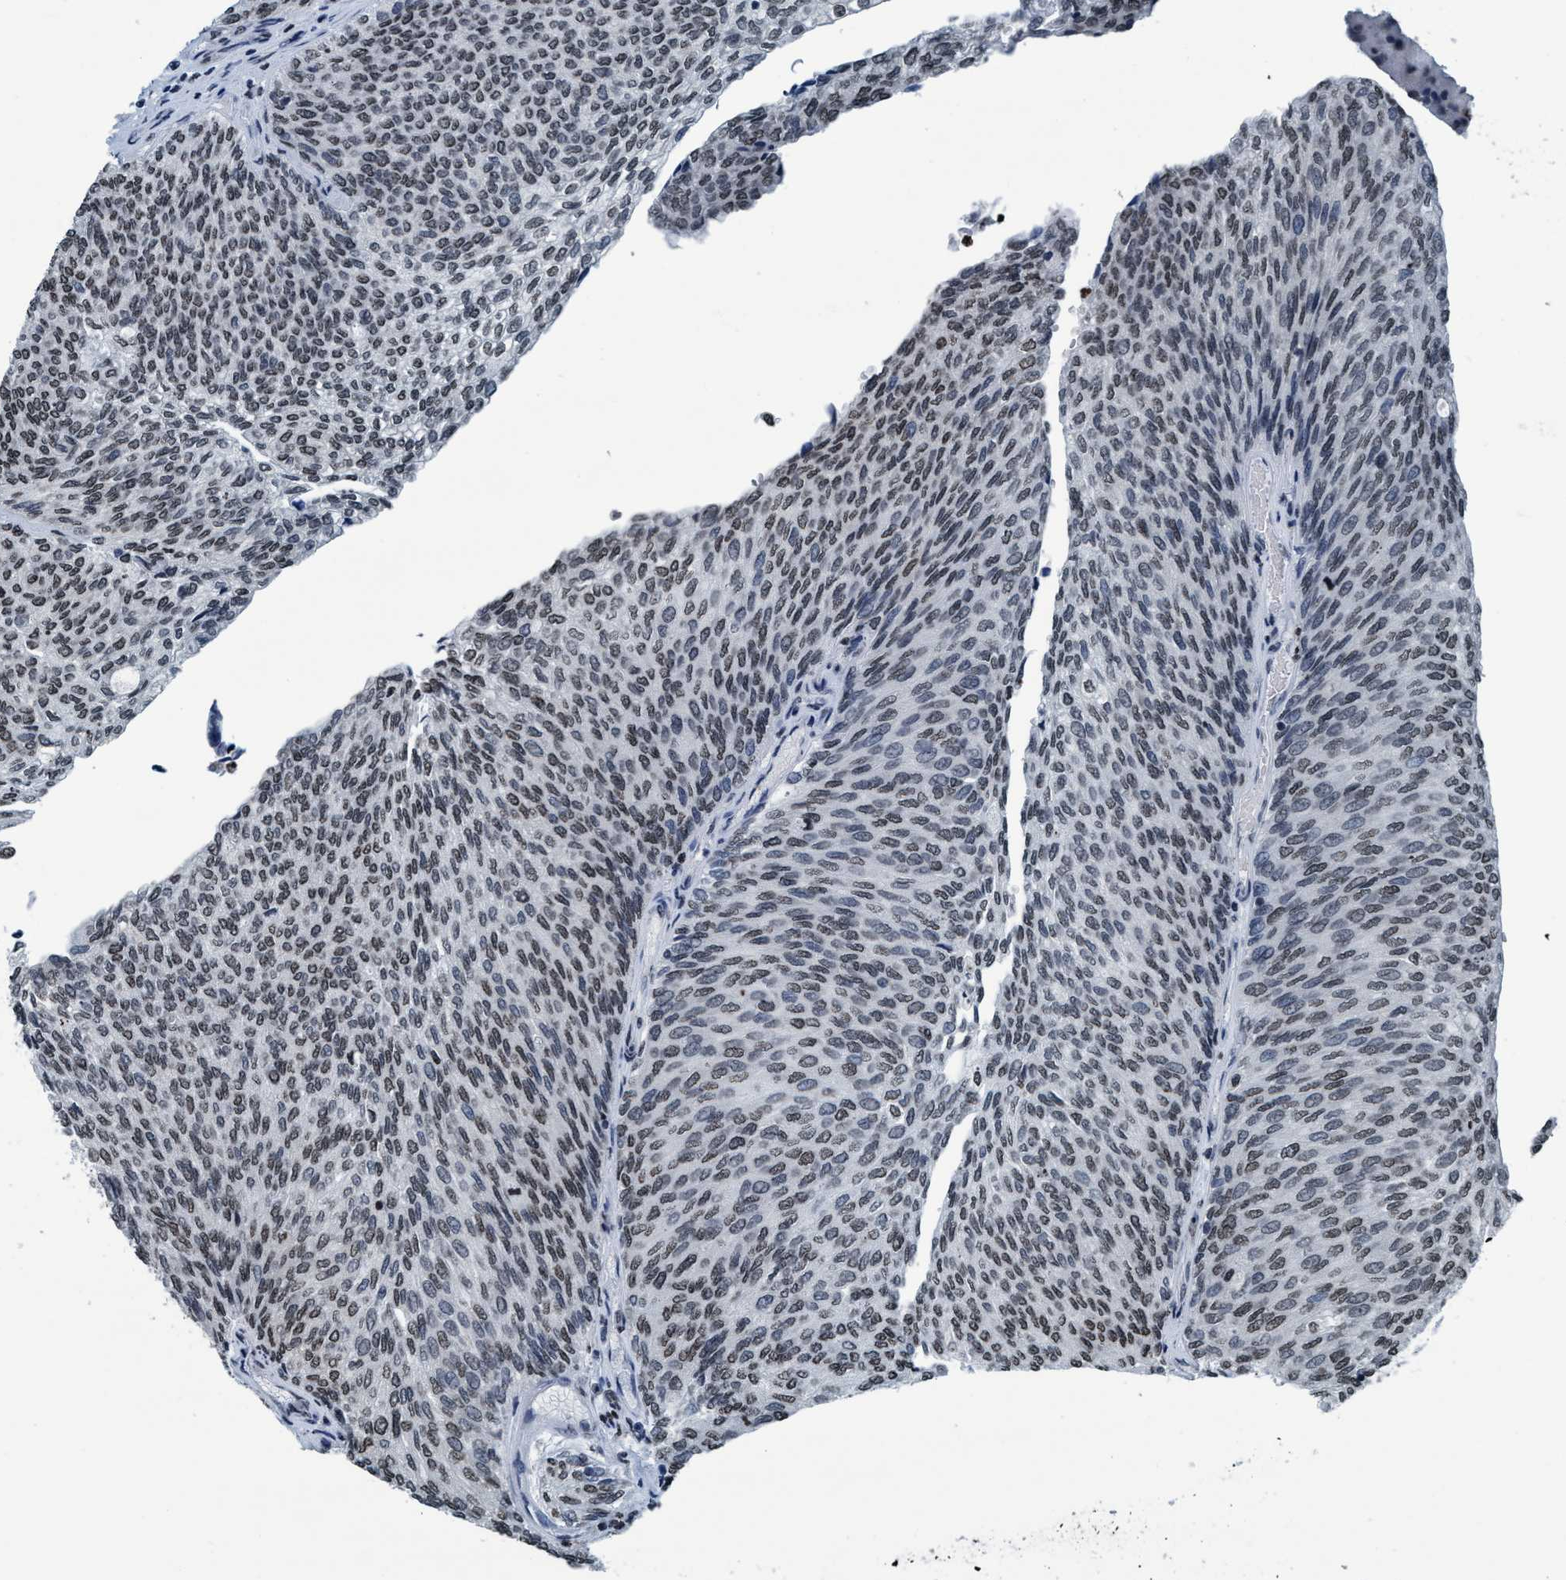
{"staining": {"intensity": "weak", "quantity": ">75%", "location": "nuclear"}, "tissue": "urothelial cancer", "cell_type": "Tumor cells", "image_type": "cancer", "snomed": [{"axis": "morphology", "description": "Urothelial carcinoma, Low grade"}, {"axis": "topography", "description": "Urinary bladder"}], "caption": "This histopathology image shows immunohistochemistry staining of low-grade urothelial carcinoma, with low weak nuclear positivity in about >75% of tumor cells.", "gene": "CCNE2", "patient": {"sex": "female", "age": 79}}